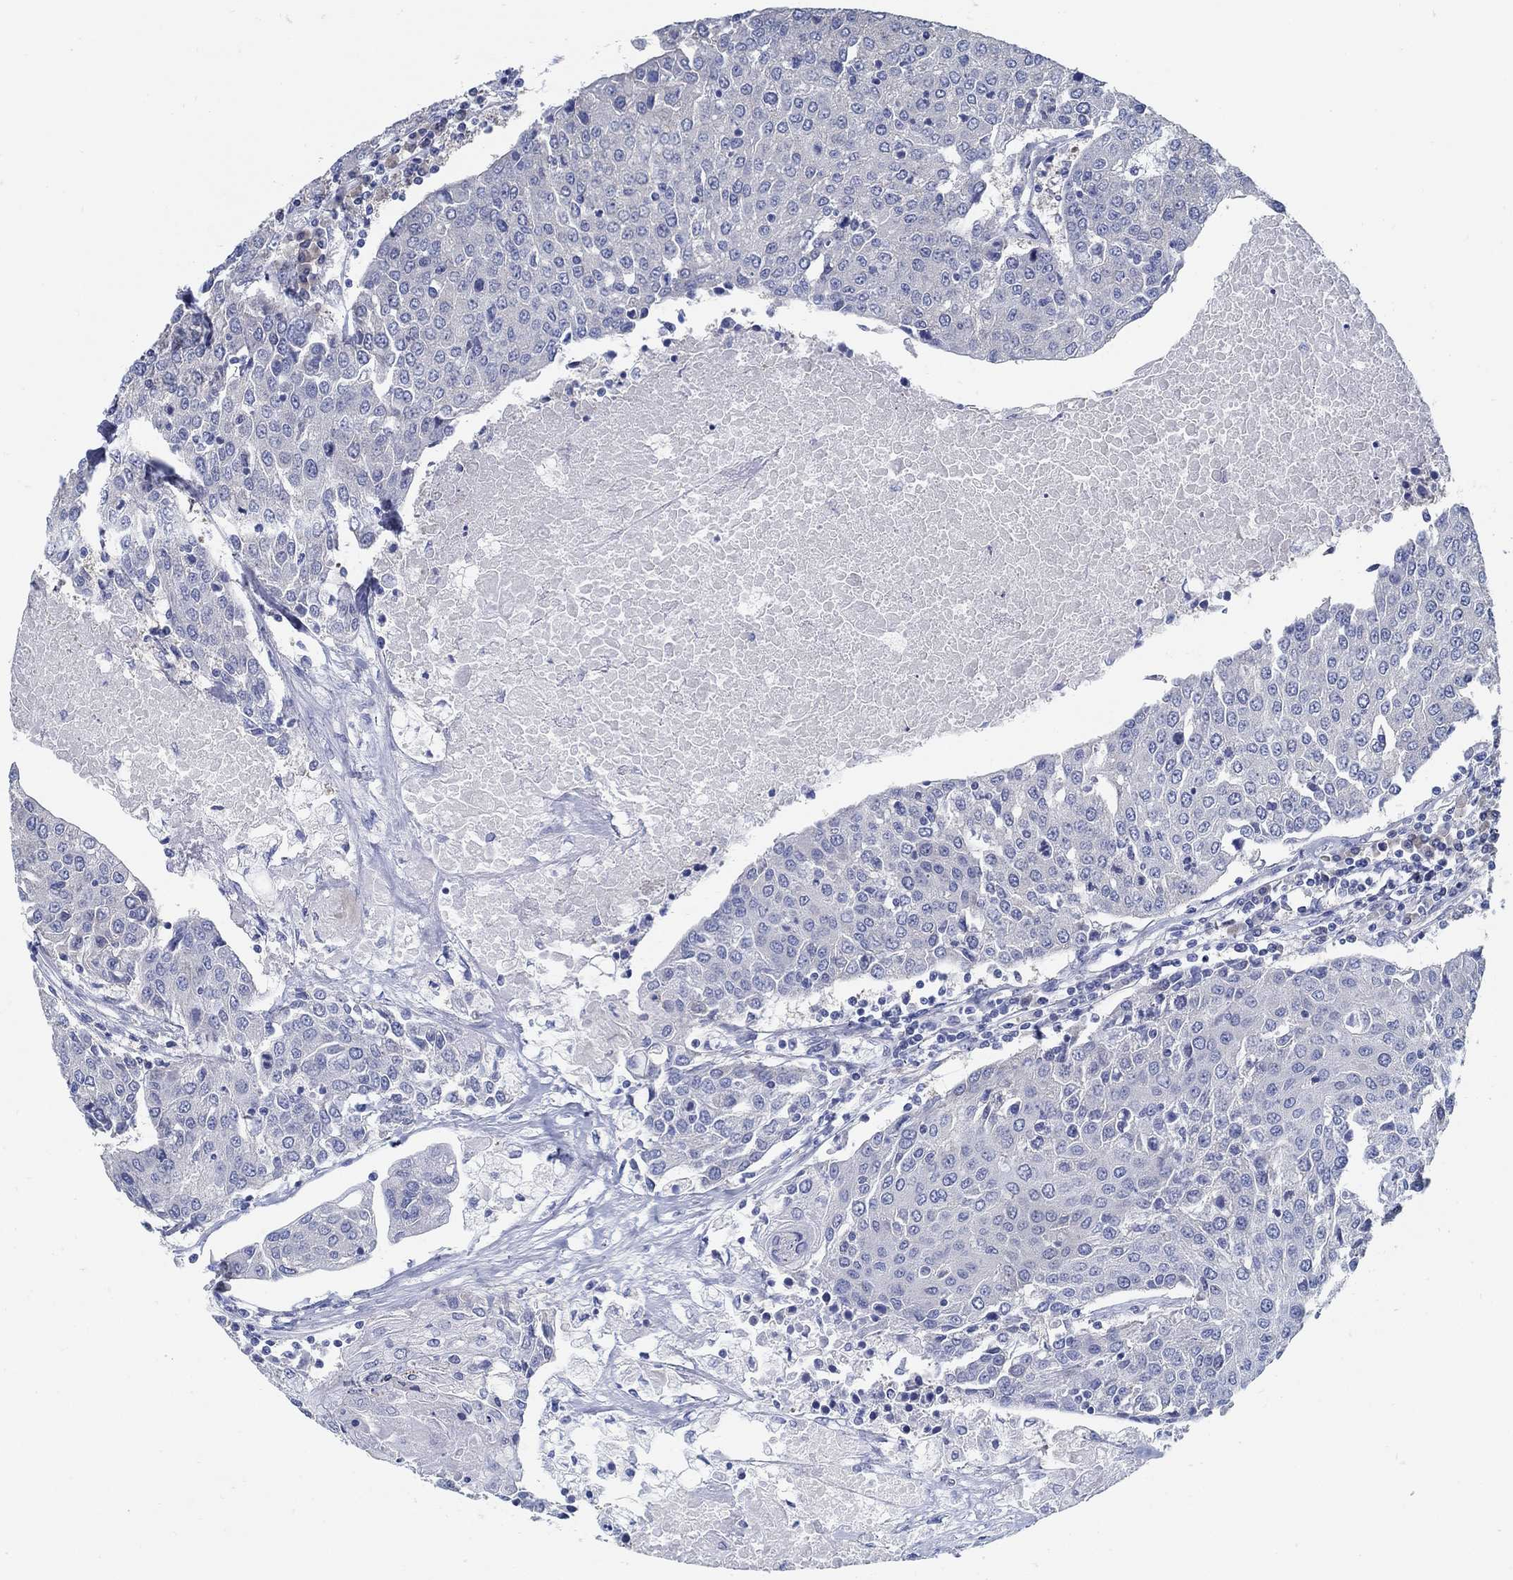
{"staining": {"intensity": "negative", "quantity": "none", "location": "none"}, "tissue": "urothelial cancer", "cell_type": "Tumor cells", "image_type": "cancer", "snomed": [{"axis": "morphology", "description": "Urothelial carcinoma, High grade"}, {"axis": "topography", "description": "Urinary bladder"}], "caption": "Urothelial cancer was stained to show a protein in brown. There is no significant staining in tumor cells.", "gene": "C15orf39", "patient": {"sex": "female", "age": 85}}